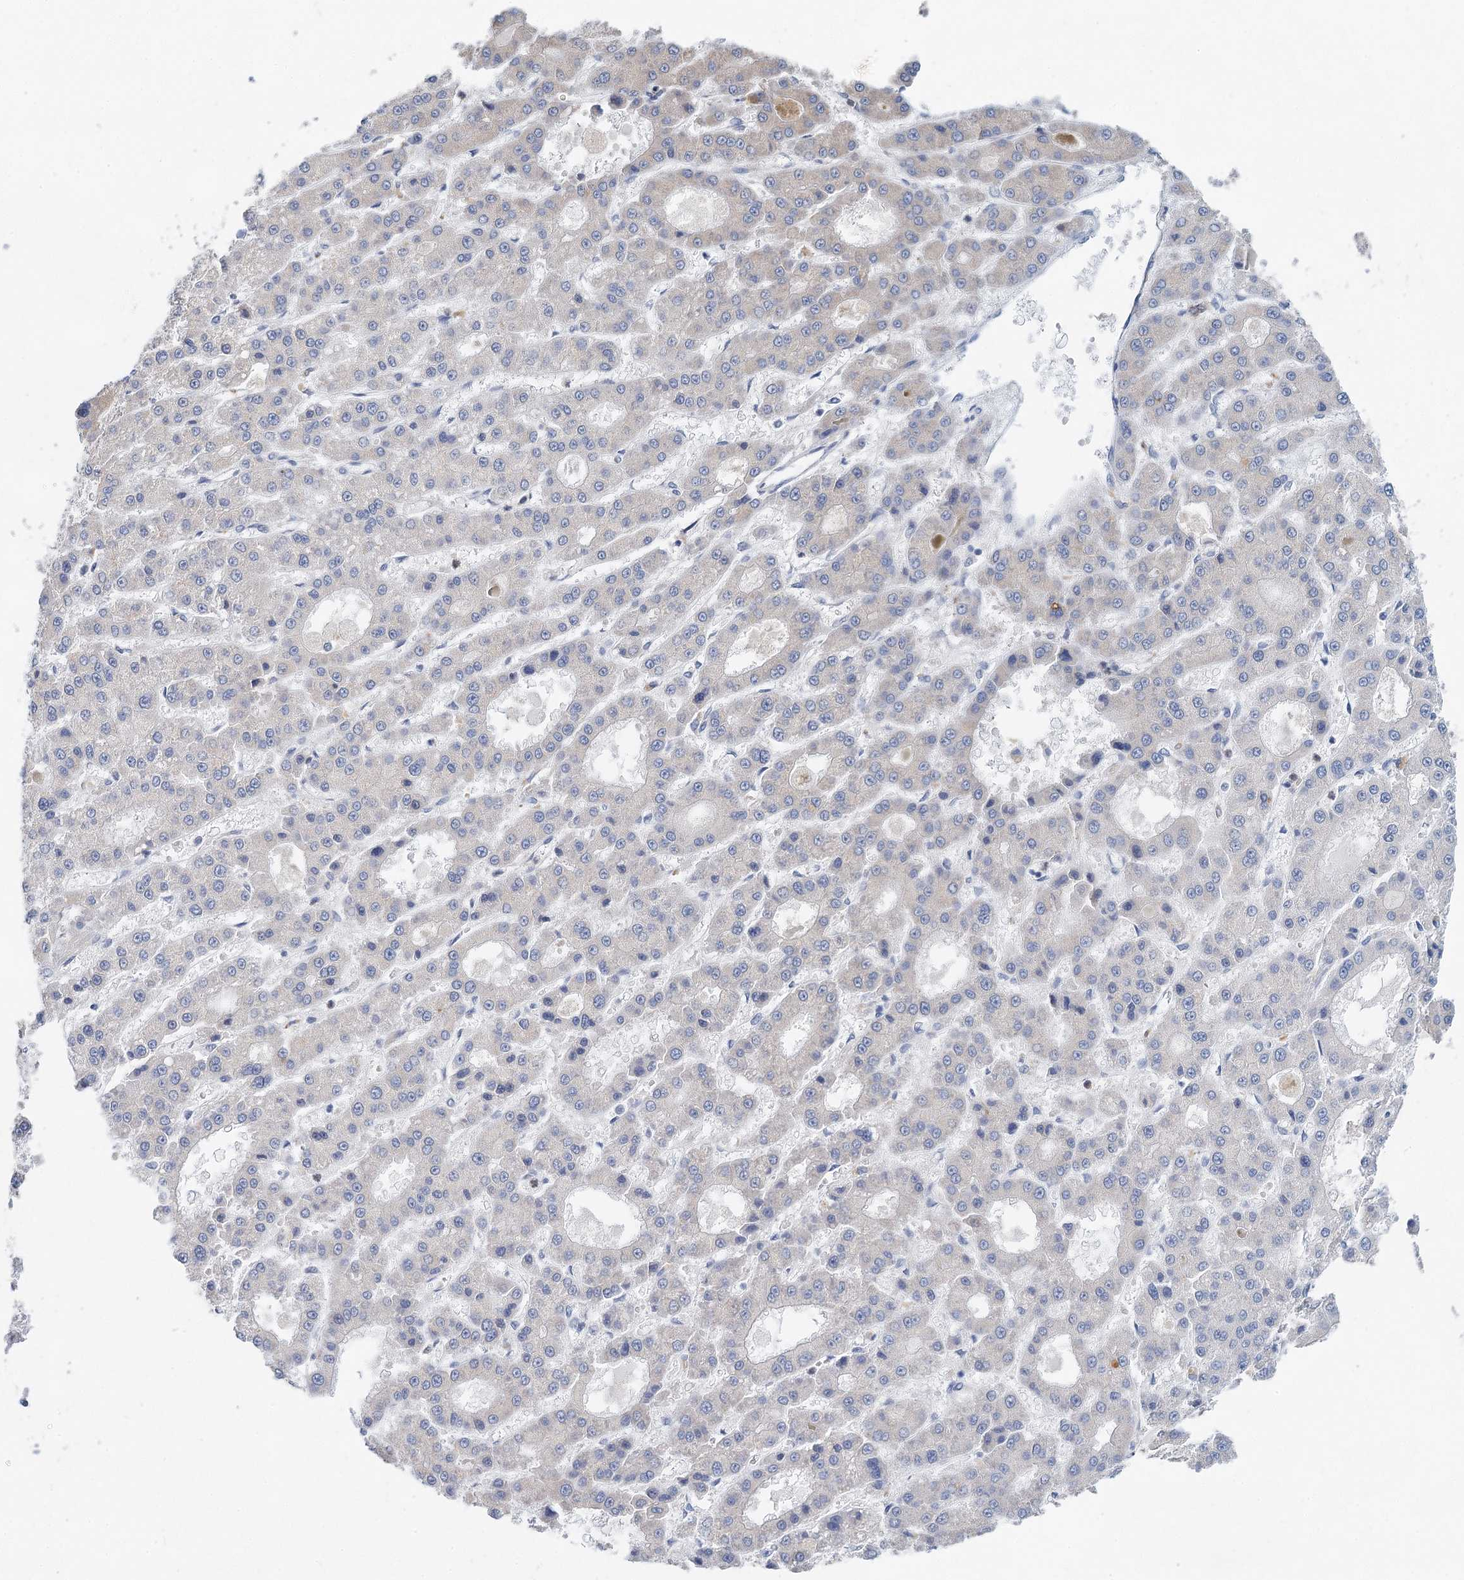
{"staining": {"intensity": "negative", "quantity": "none", "location": "none"}, "tissue": "liver cancer", "cell_type": "Tumor cells", "image_type": "cancer", "snomed": [{"axis": "morphology", "description": "Carcinoma, Hepatocellular, NOS"}, {"axis": "topography", "description": "Liver"}], "caption": "Liver hepatocellular carcinoma was stained to show a protein in brown. There is no significant positivity in tumor cells.", "gene": "BLTP1", "patient": {"sex": "male", "age": 70}}